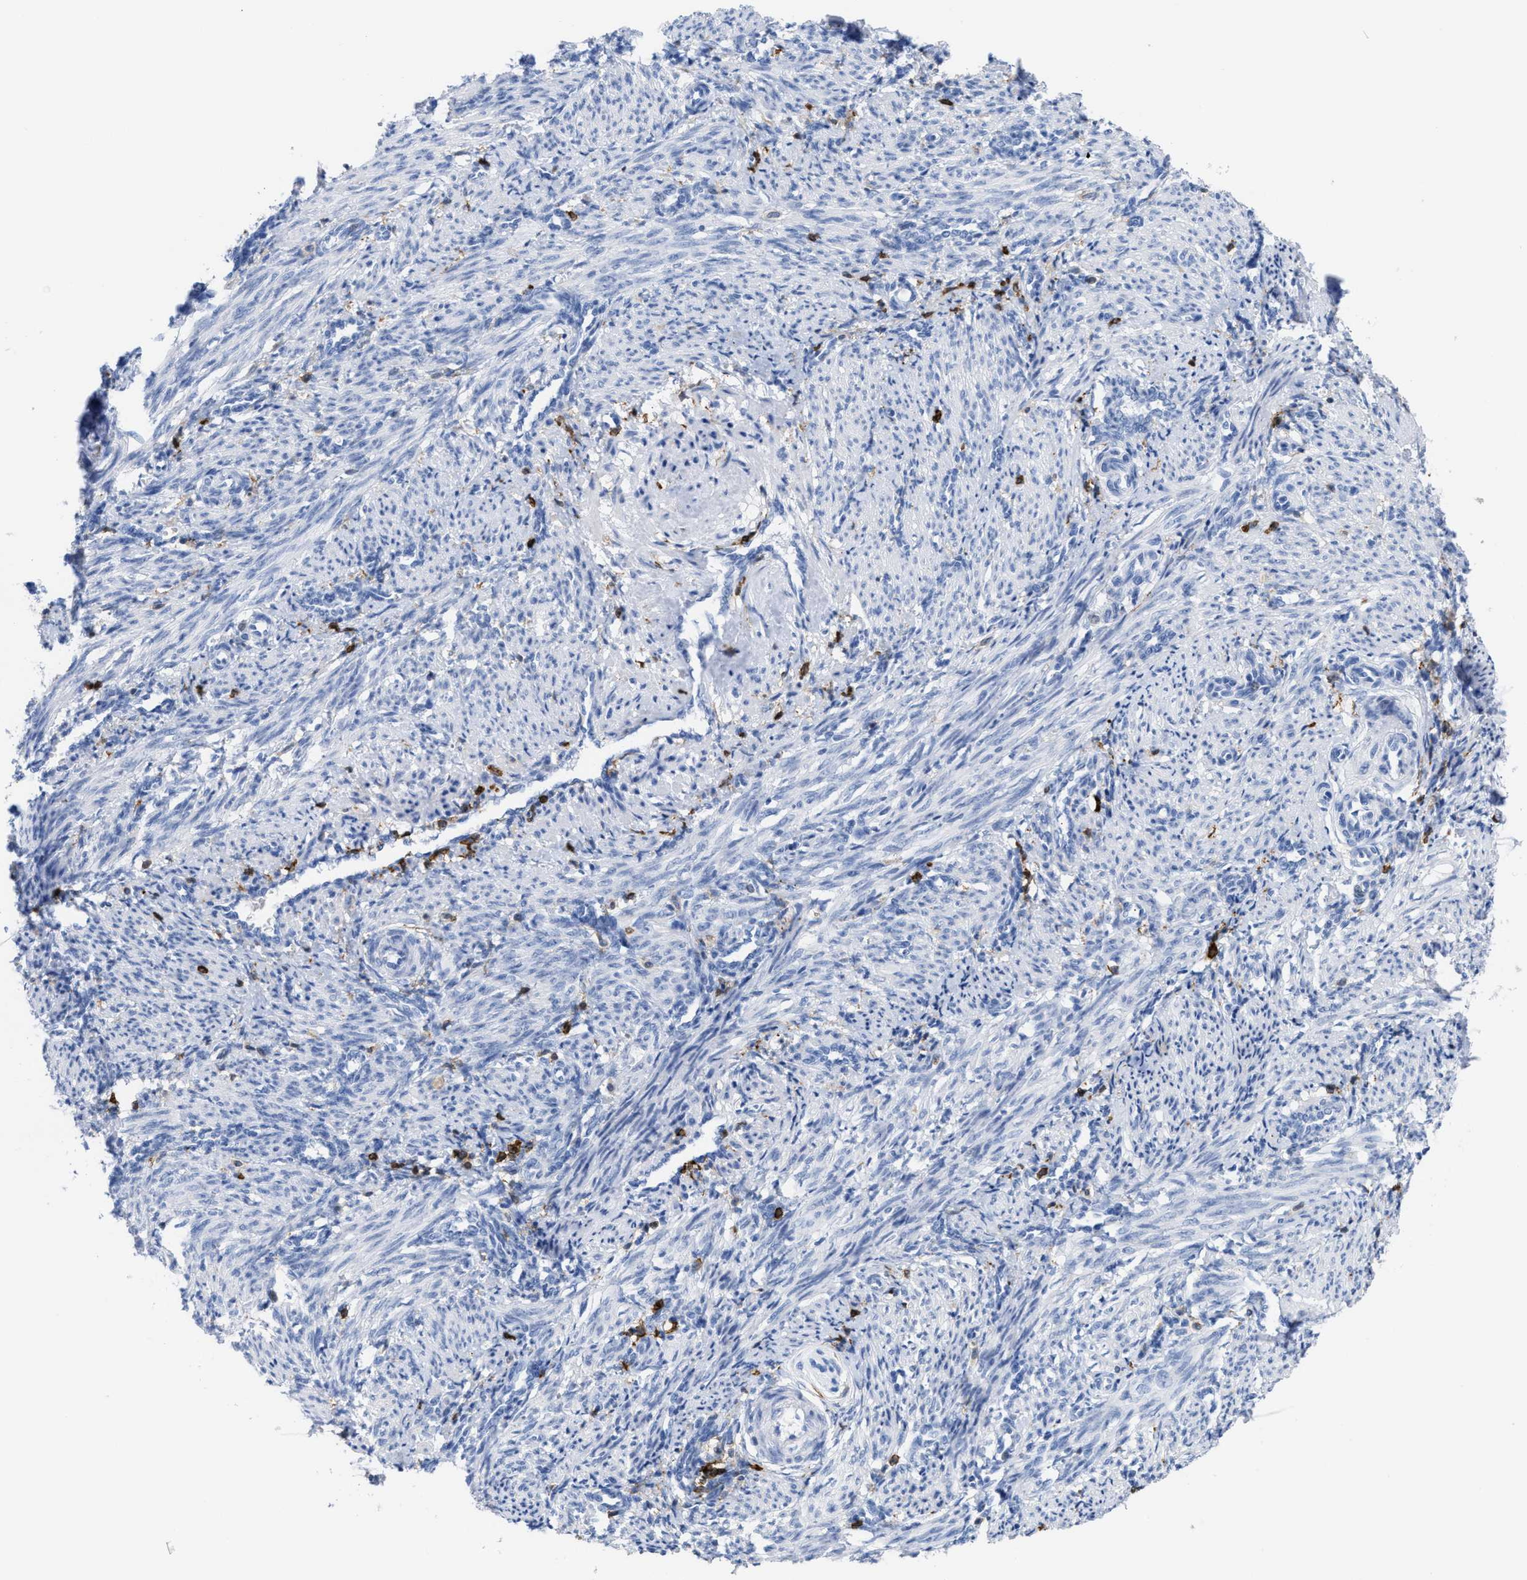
{"staining": {"intensity": "negative", "quantity": "none", "location": "none"}, "tissue": "smooth muscle", "cell_type": "Smooth muscle cells", "image_type": "normal", "snomed": [{"axis": "morphology", "description": "Normal tissue, NOS"}, {"axis": "topography", "description": "Endometrium"}], "caption": "The IHC micrograph has no significant positivity in smooth muscle cells of smooth muscle. Nuclei are stained in blue.", "gene": "LCP1", "patient": {"sex": "female", "age": 33}}